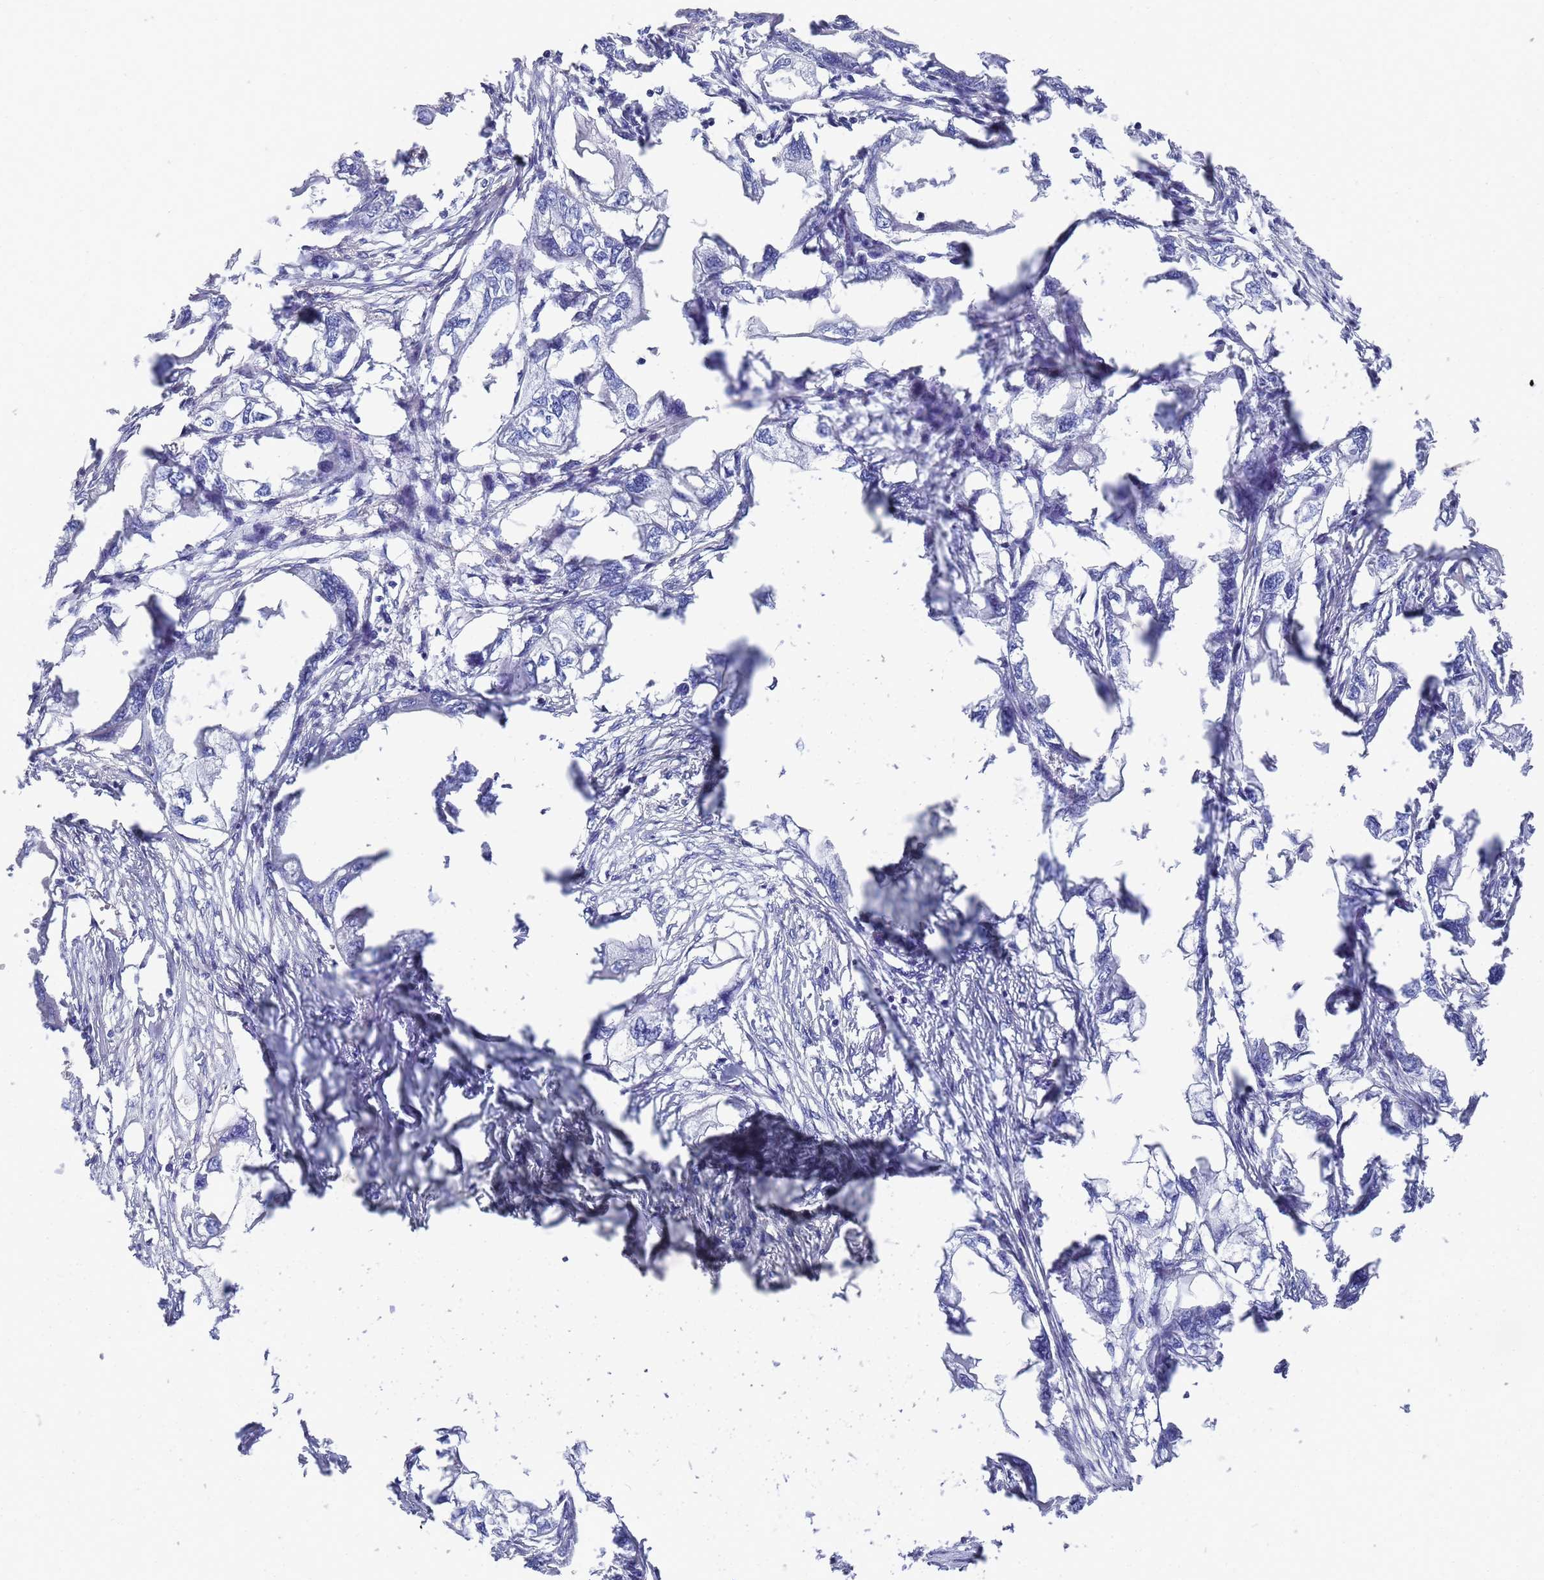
{"staining": {"intensity": "negative", "quantity": "none", "location": "none"}, "tissue": "endometrial cancer", "cell_type": "Tumor cells", "image_type": "cancer", "snomed": [{"axis": "morphology", "description": "Adenocarcinoma, NOS"}, {"axis": "morphology", "description": "Adenocarcinoma, metastatic, NOS"}, {"axis": "topography", "description": "Adipose tissue"}, {"axis": "topography", "description": "Endometrium"}], "caption": "Histopathology image shows no significant protein positivity in tumor cells of endometrial cancer. (DAB IHC with hematoxylin counter stain).", "gene": "TUBB1", "patient": {"sex": "female", "age": 67}}